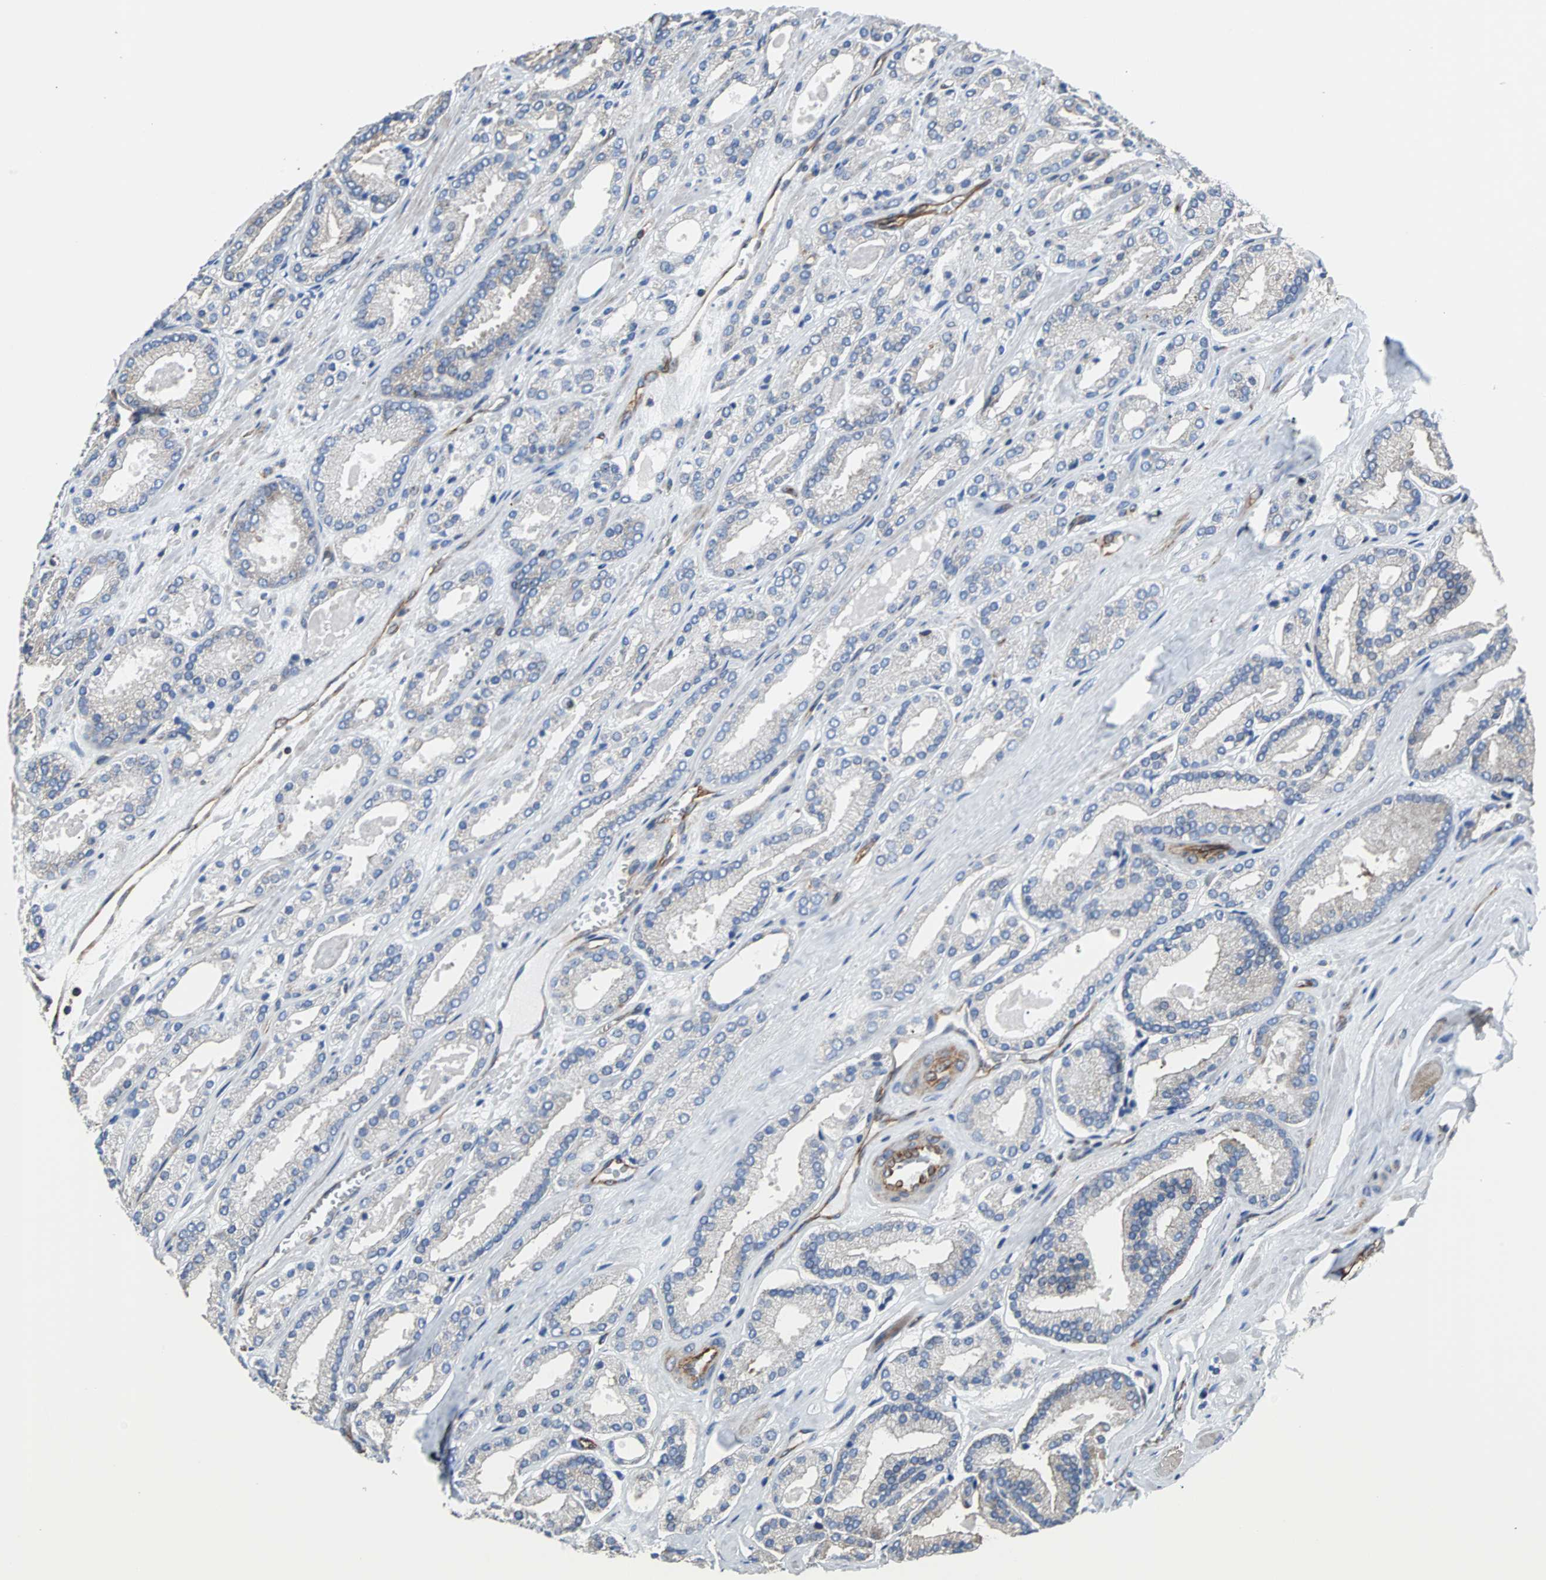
{"staining": {"intensity": "weak", "quantity": ">75%", "location": "cytoplasmic/membranous"}, "tissue": "prostate cancer", "cell_type": "Tumor cells", "image_type": "cancer", "snomed": [{"axis": "morphology", "description": "Adenocarcinoma, Low grade"}, {"axis": "topography", "description": "Prostate"}], "caption": "Prostate cancer (adenocarcinoma (low-grade)) stained with a protein marker exhibits weak staining in tumor cells.", "gene": "PLCG2", "patient": {"sex": "male", "age": 59}}